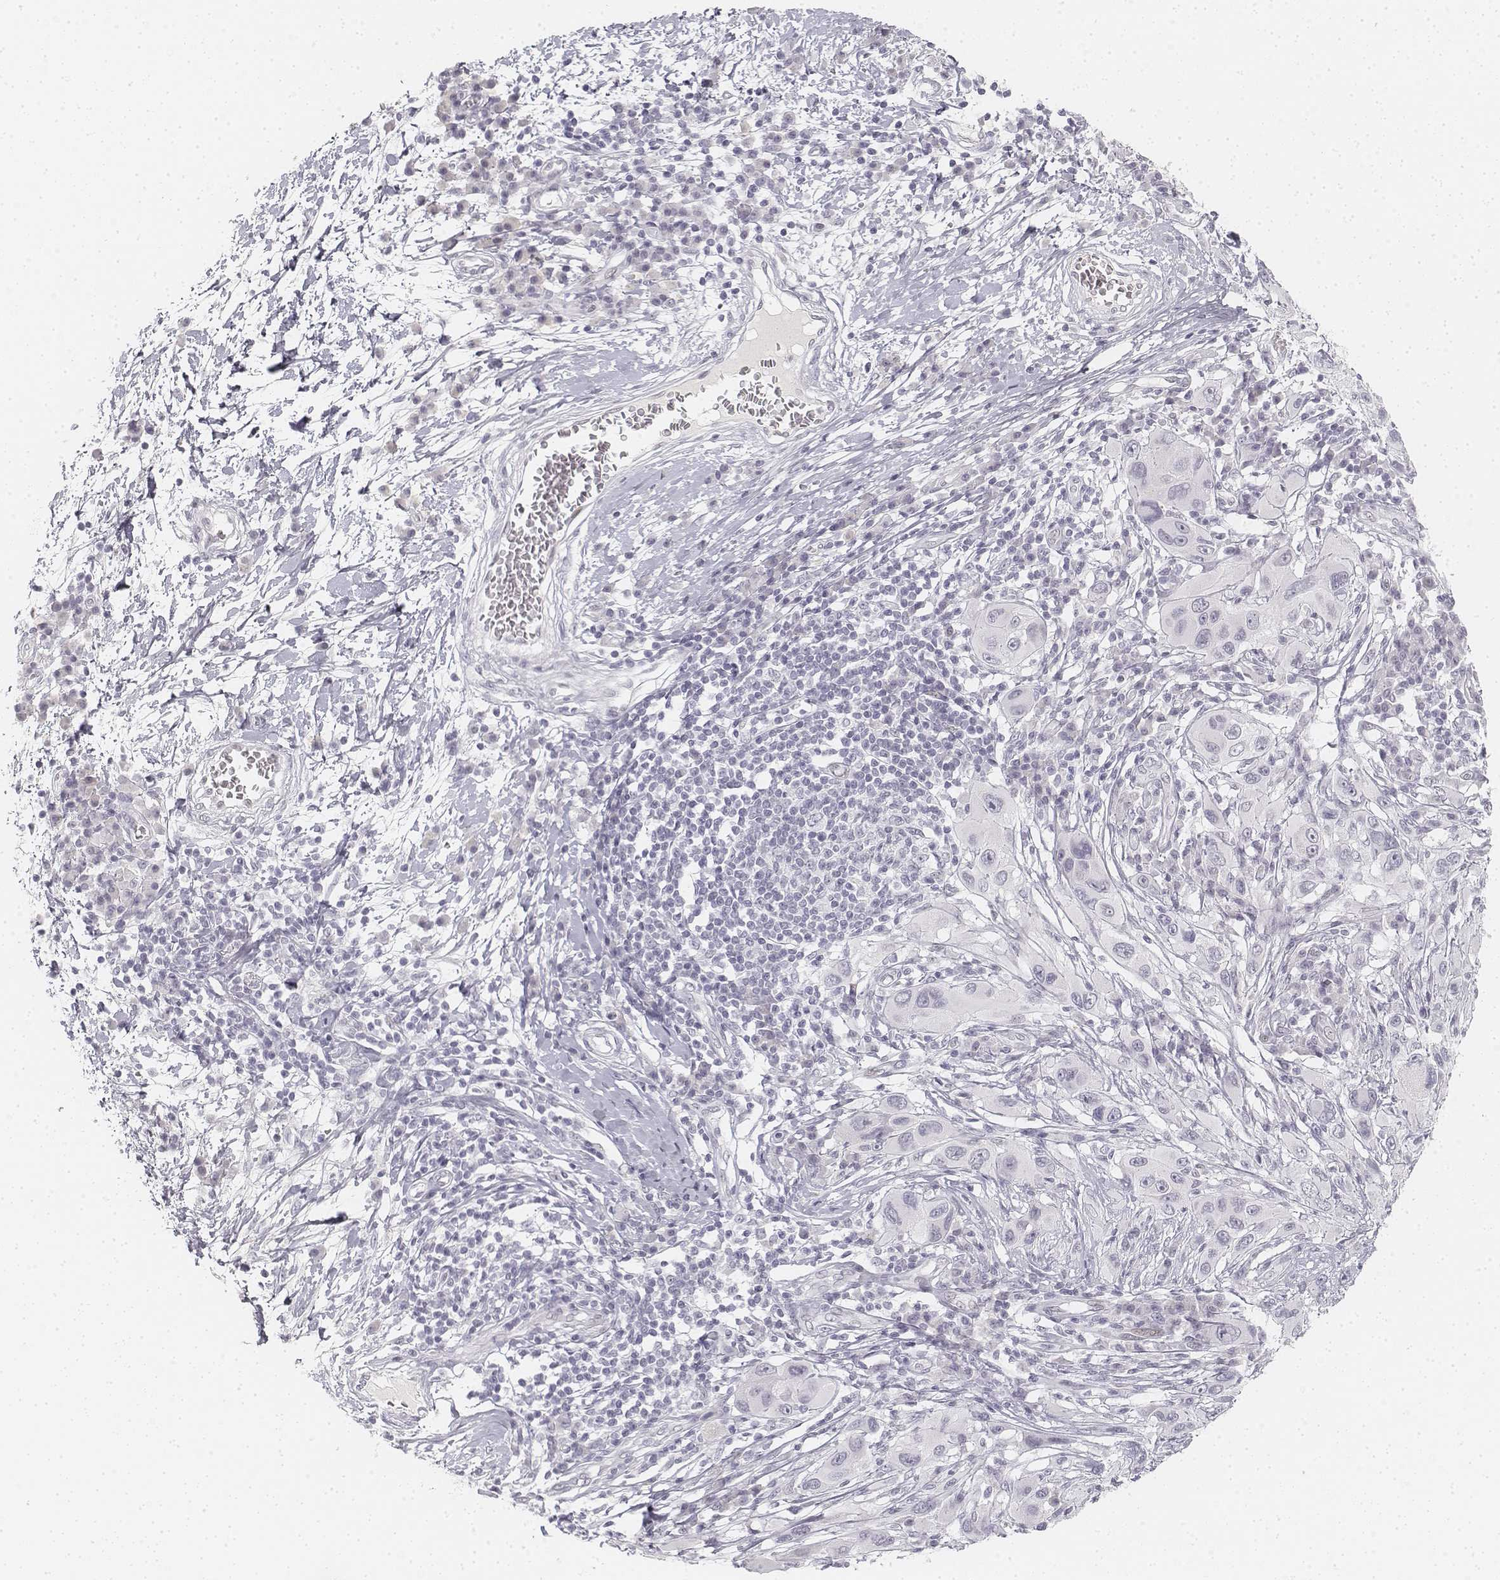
{"staining": {"intensity": "negative", "quantity": "none", "location": "none"}, "tissue": "melanoma", "cell_type": "Tumor cells", "image_type": "cancer", "snomed": [{"axis": "morphology", "description": "Malignant melanoma, NOS"}, {"axis": "topography", "description": "Skin"}], "caption": "DAB immunohistochemical staining of melanoma displays no significant staining in tumor cells.", "gene": "KRTAP2-1", "patient": {"sex": "male", "age": 53}}